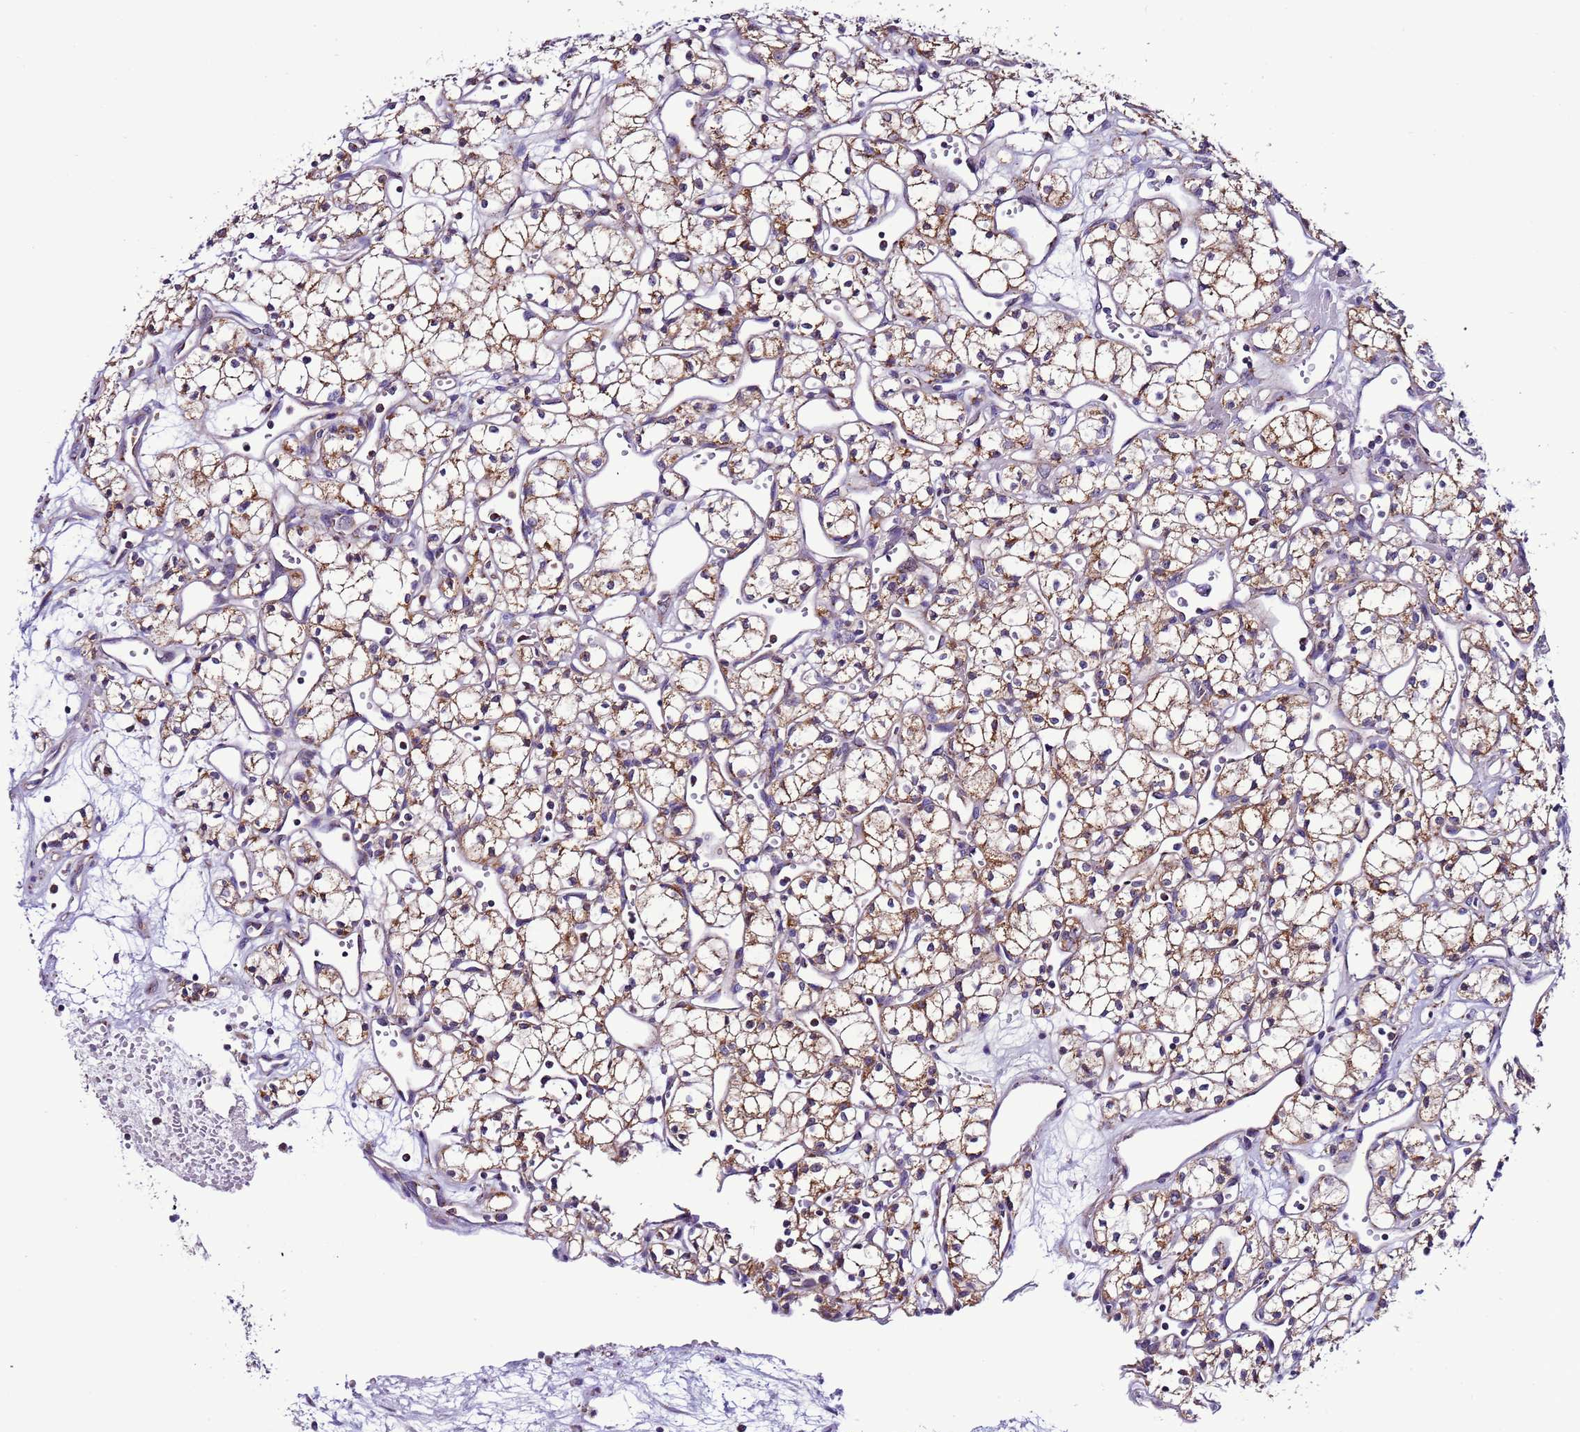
{"staining": {"intensity": "moderate", "quantity": ">75%", "location": "cytoplasmic/membranous"}, "tissue": "renal cancer", "cell_type": "Tumor cells", "image_type": "cancer", "snomed": [{"axis": "morphology", "description": "Adenocarcinoma, NOS"}, {"axis": "topography", "description": "Kidney"}], "caption": "Moderate cytoplasmic/membranous protein staining is identified in about >75% of tumor cells in adenocarcinoma (renal).", "gene": "UEVLD", "patient": {"sex": "male", "age": 59}}